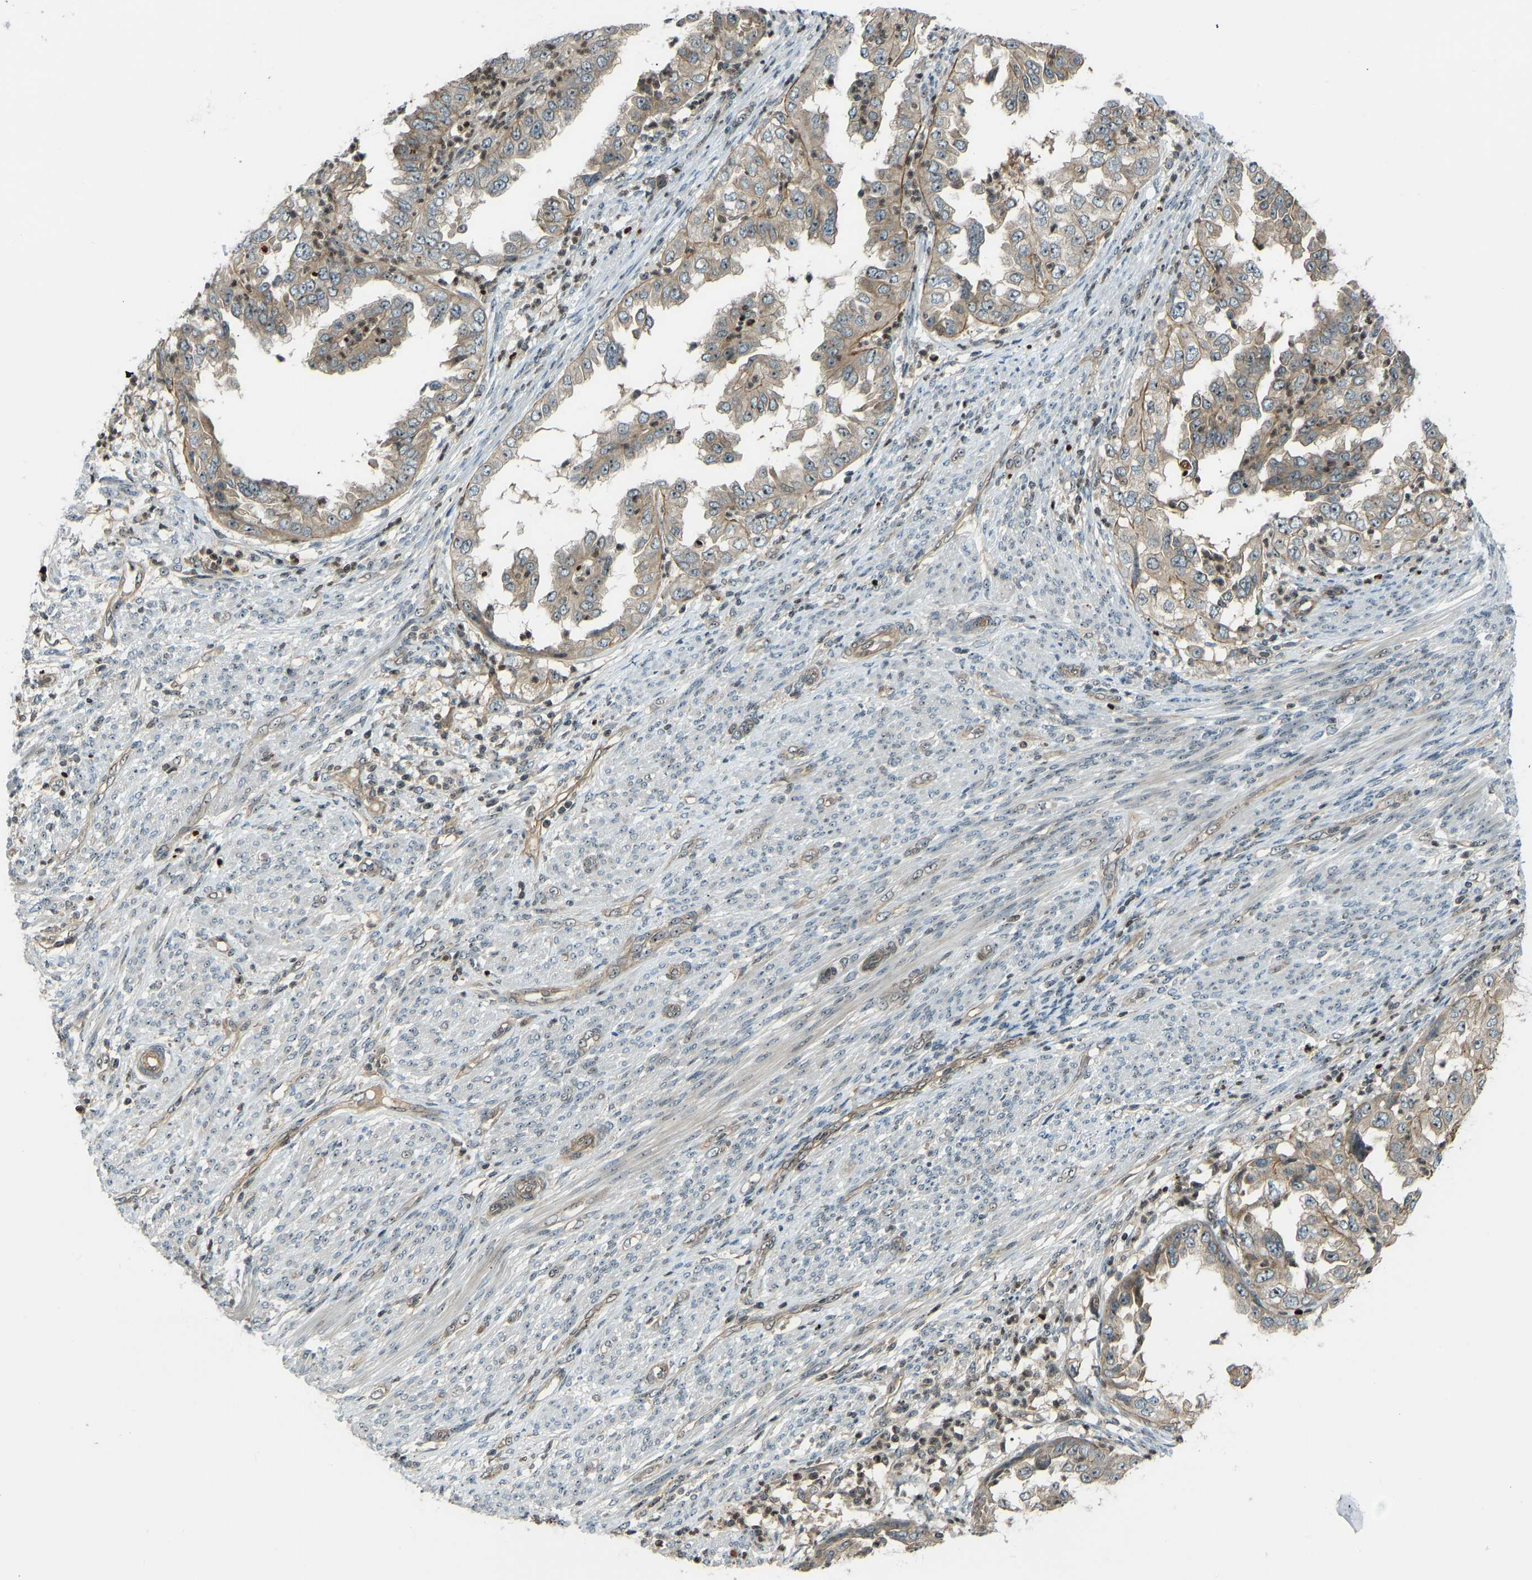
{"staining": {"intensity": "weak", "quantity": ">75%", "location": "cytoplasmic/membranous"}, "tissue": "endometrial cancer", "cell_type": "Tumor cells", "image_type": "cancer", "snomed": [{"axis": "morphology", "description": "Adenocarcinoma, NOS"}, {"axis": "topography", "description": "Endometrium"}], "caption": "About >75% of tumor cells in endometrial cancer (adenocarcinoma) demonstrate weak cytoplasmic/membranous protein expression as visualized by brown immunohistochemical staining.", "gene": "SVOPL", "patient": {"sex": "female", "age": 85}}